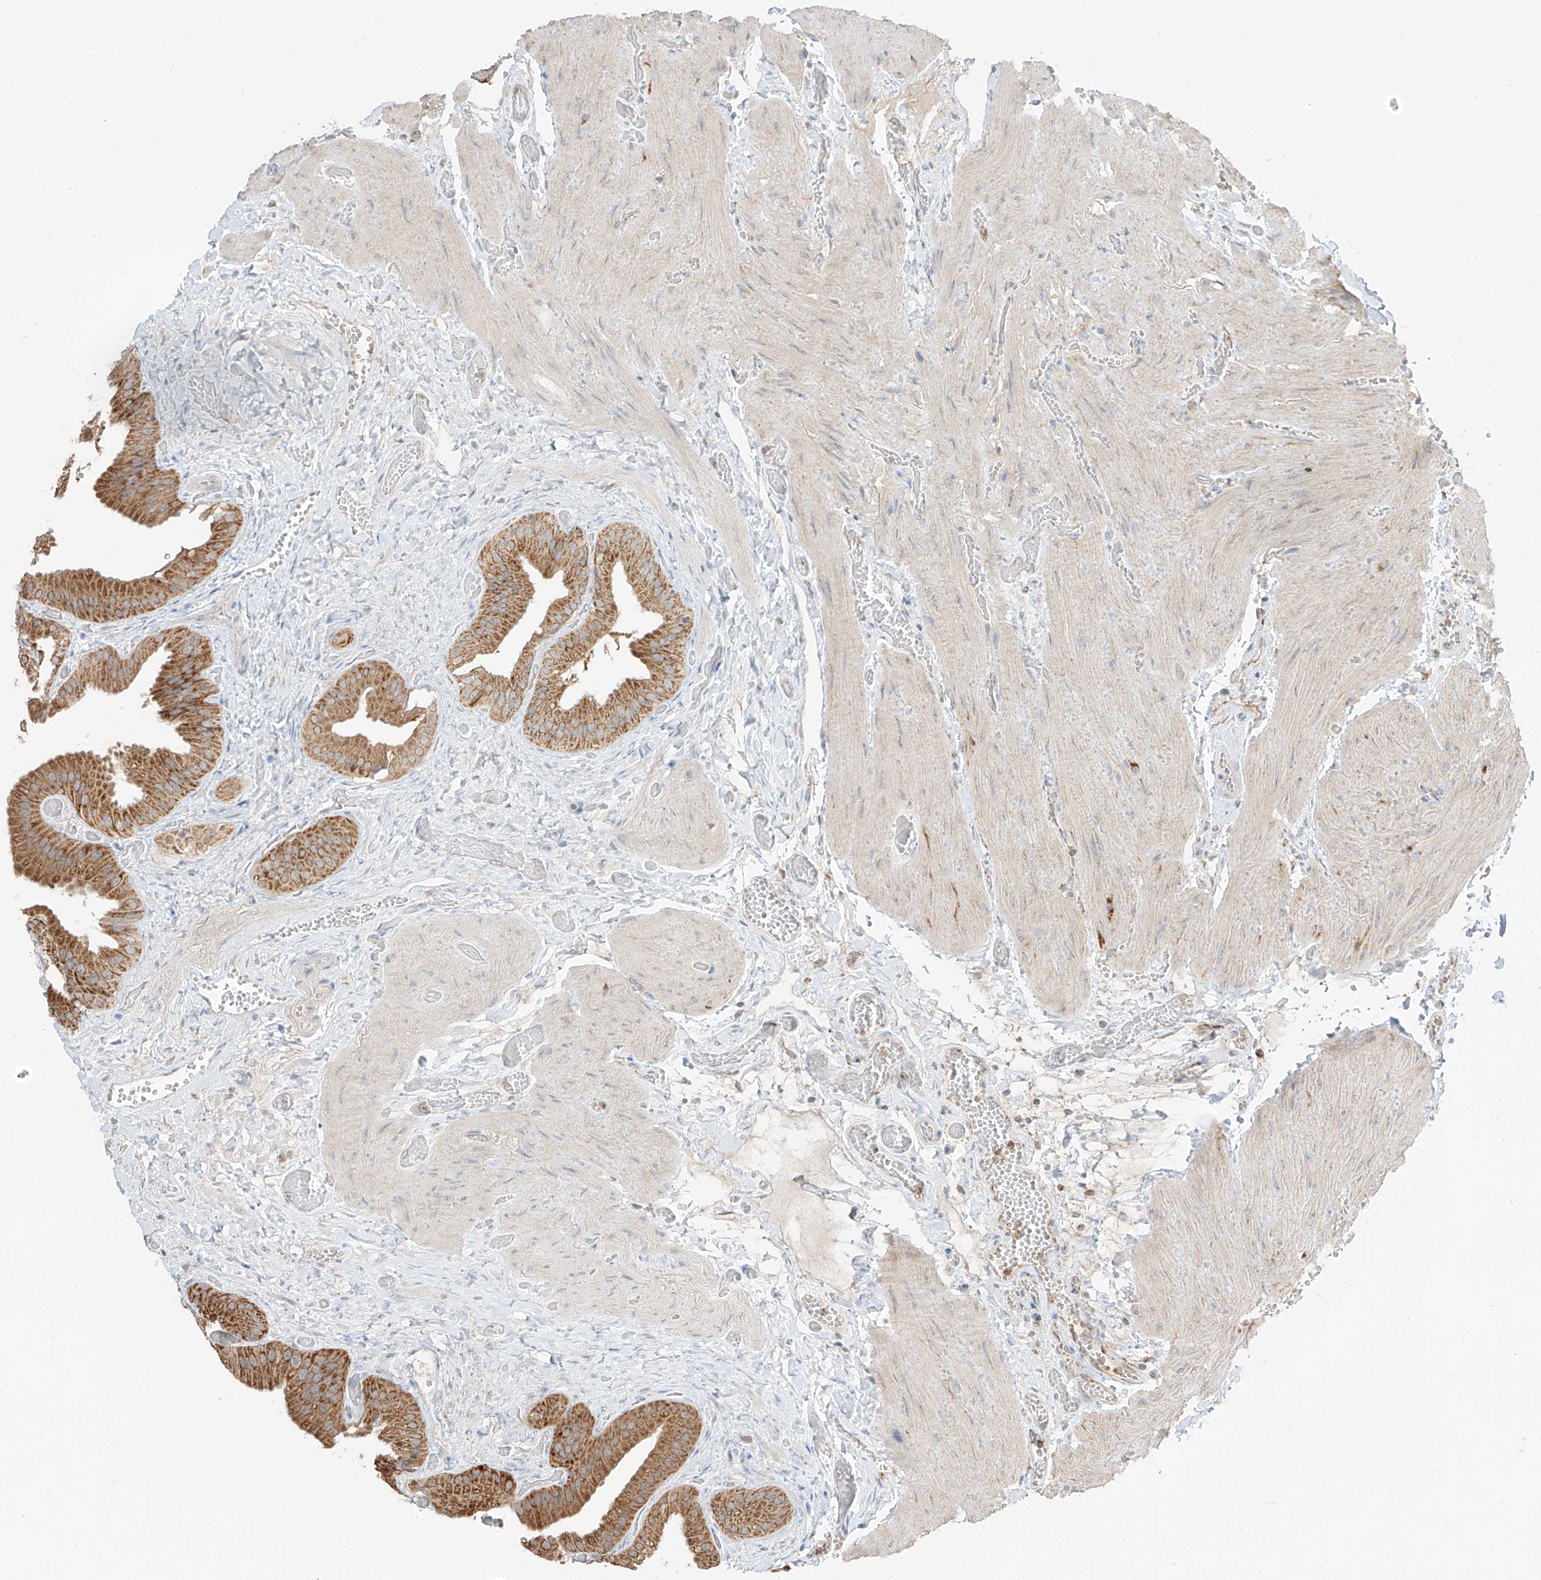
{"staining": {"intensity": "moderate", "quantity": ">75%", "location": "cytoplasmic/membranous"}, "tissue": "gallbladder", "cell_type": "Glandular cells", "image_type": "normal", "snomed": [{"axis": "morphology", "description": "Normal tissue, NOS"}, {"axis": "topography", "description": "Gallbladder"}], "caption": "Moderate cytoplasmic/membranous protein expression is seen in approximately >75% of glandular cells in gallbladder.", "gene": "ETHE1", "patient": {"sex": "female", "age": 64}}